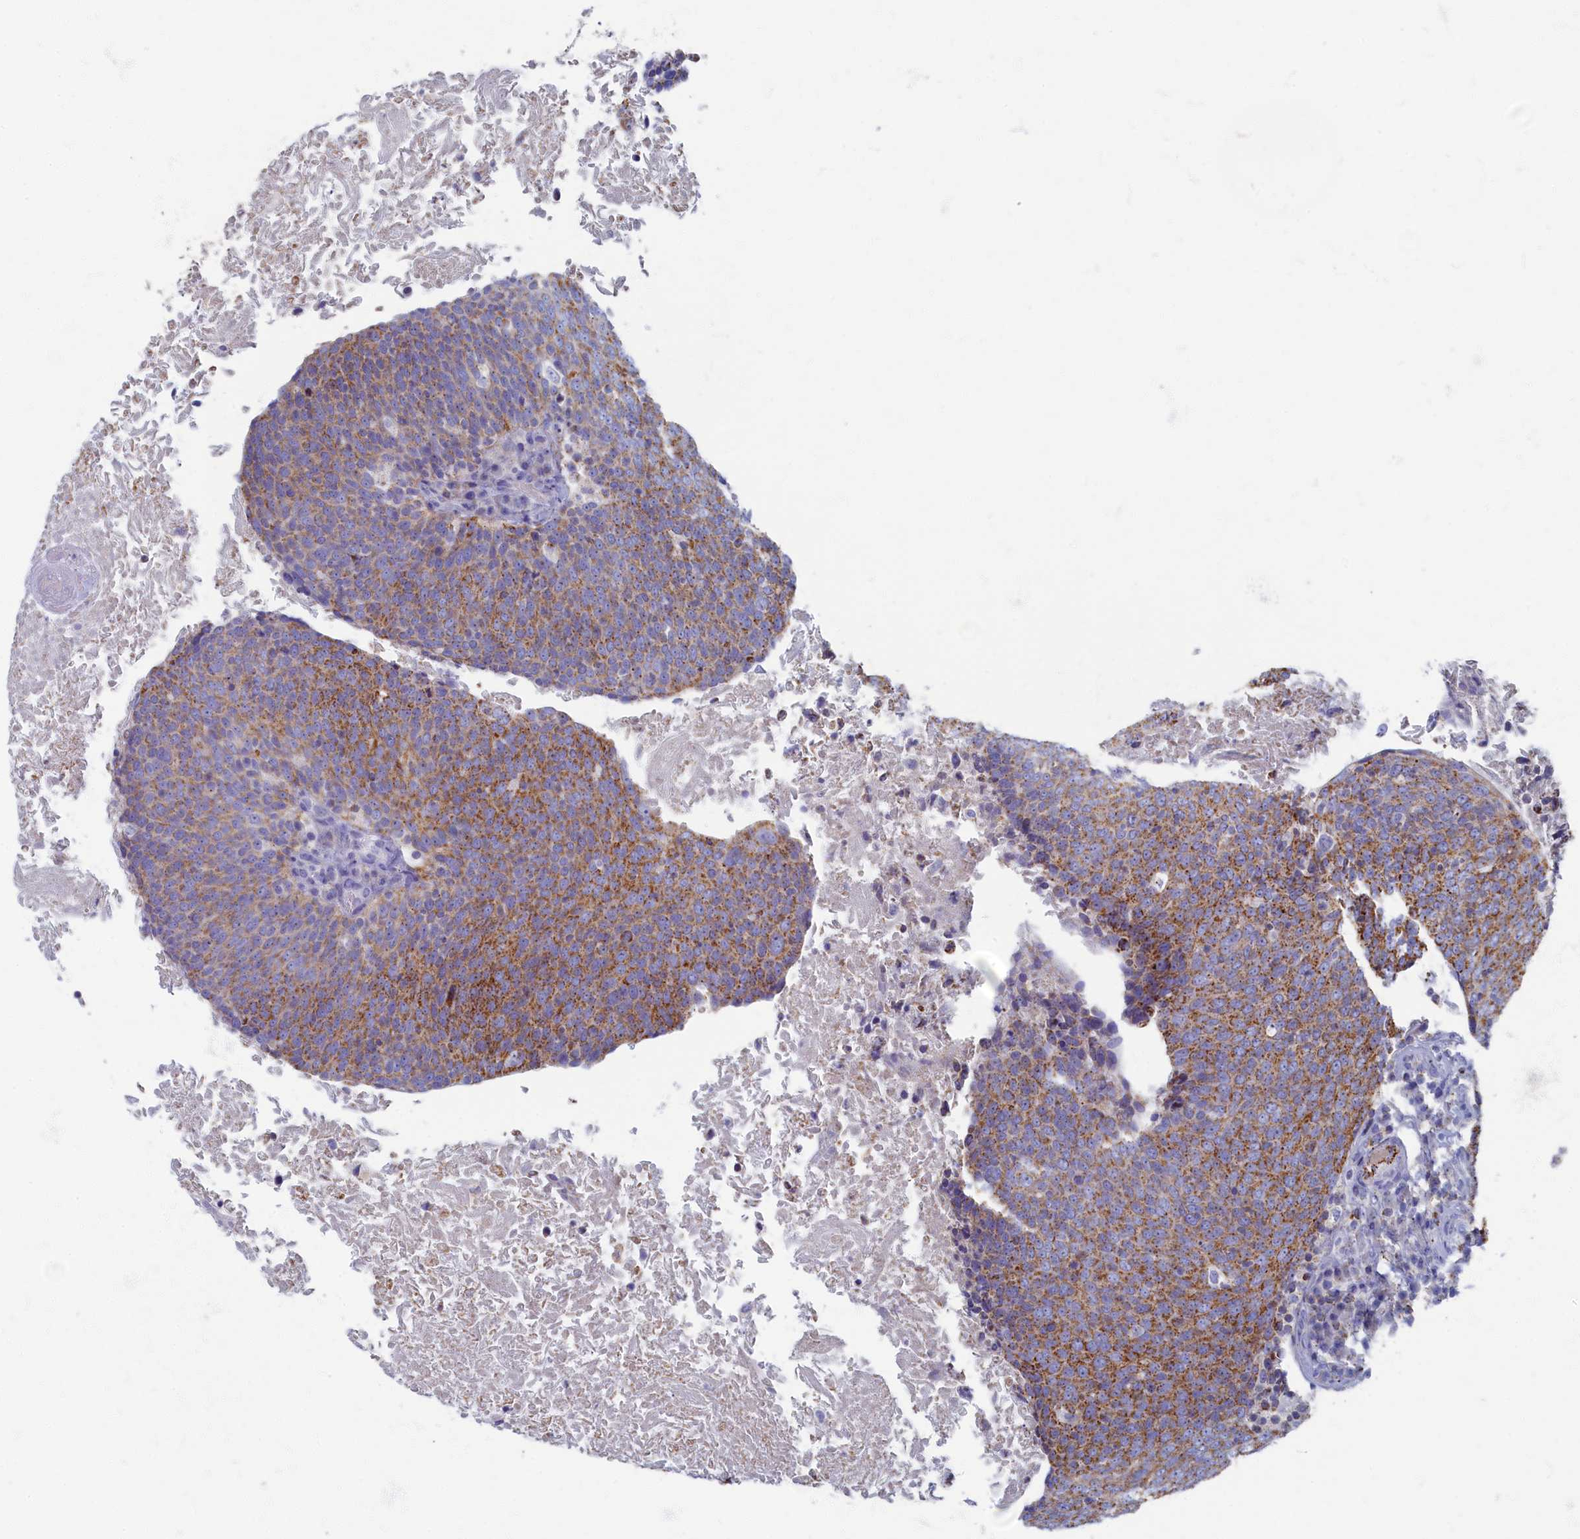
{"staining": {"intensity": "moderate", "quantity": ">75%", "location": "cytoplasmic/membranous"}, "tissue": "head and neck cancer", "cell_type": "Tumor cells", "image_type": "cancer", "snomed": [{"axis": "morphology", "description": "Squamous cell carcinoma, NOS"}, {"axis": "morphology", "description": "Squamous cell carcinoma, metastatic, NOS"}, {"axis": "topography", "description": "Lymph node"}, {"axis": "topography", "description": "Head-Neck"}], "caption": "Immunohistochemical staining of head and neck metastatic squamous cell carcinoma exhibits medium levels of moderate cytoplasmic/membranous protein staining in about >75% of tumor cells.", "gene": "OCIAD2", "patient": {"sex": "male", "age": 62}}